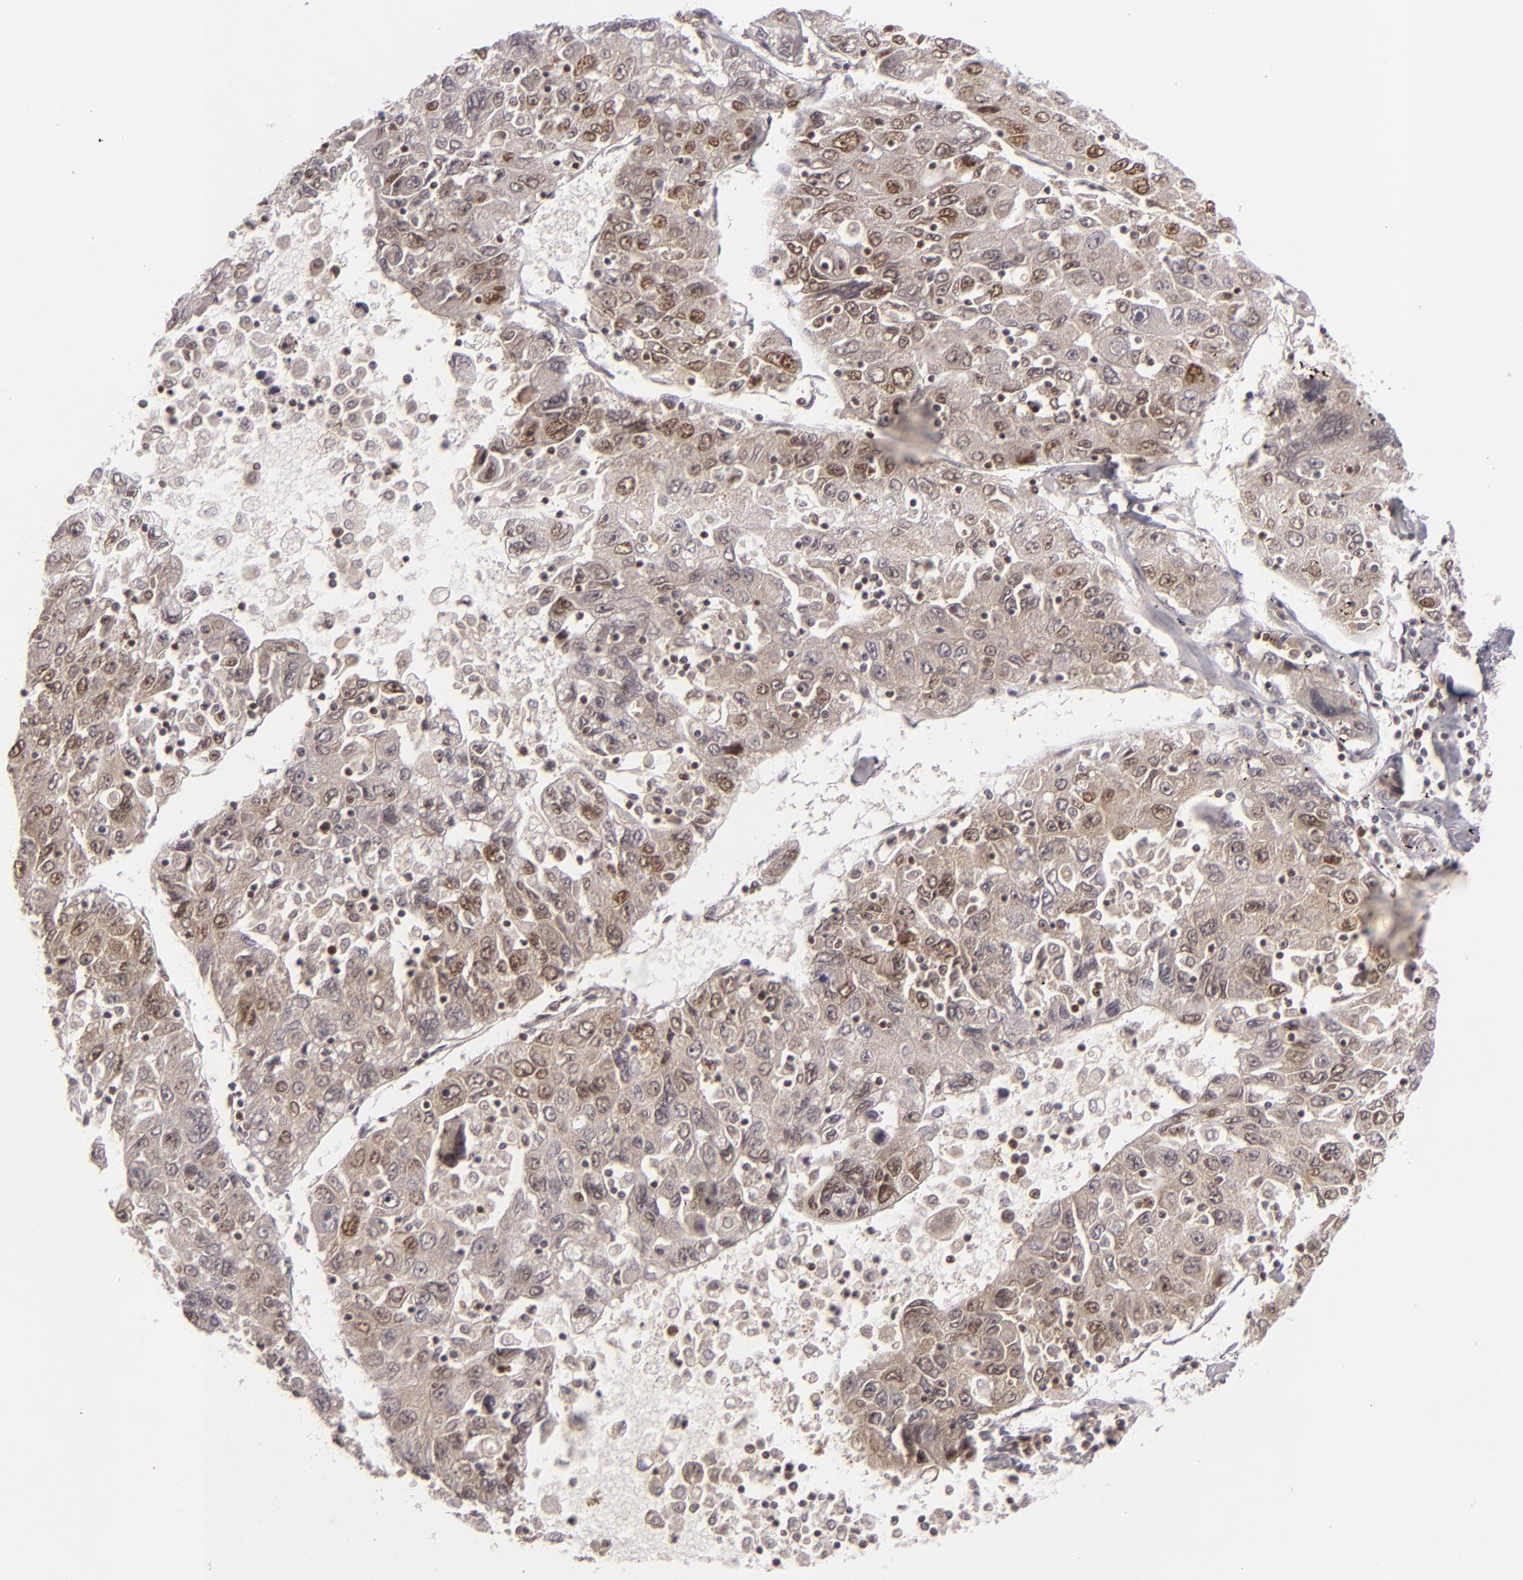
{"staining": {"intensity": "moderate", "quantity": "25%-75%", "location": "nuclear"}, "tissue": "liver cancer", "cell_type": "Tumor cells", "image_type": "cancer", "snomed": [{"axis": "morphology", "description": "Carcinoma, Hepatocellular, NOS"}, {"axis": "topography", "description": "Liver"}], "caption": "The histopathology image reveals immunohistochemical staining of hepatocellular carcinoma (liver). There is moderate nuclear staining is appreciated in about 25%-75% of tumor cells.", "gene": "FEN1", "patient": {"sex": "male", "age": 49}}